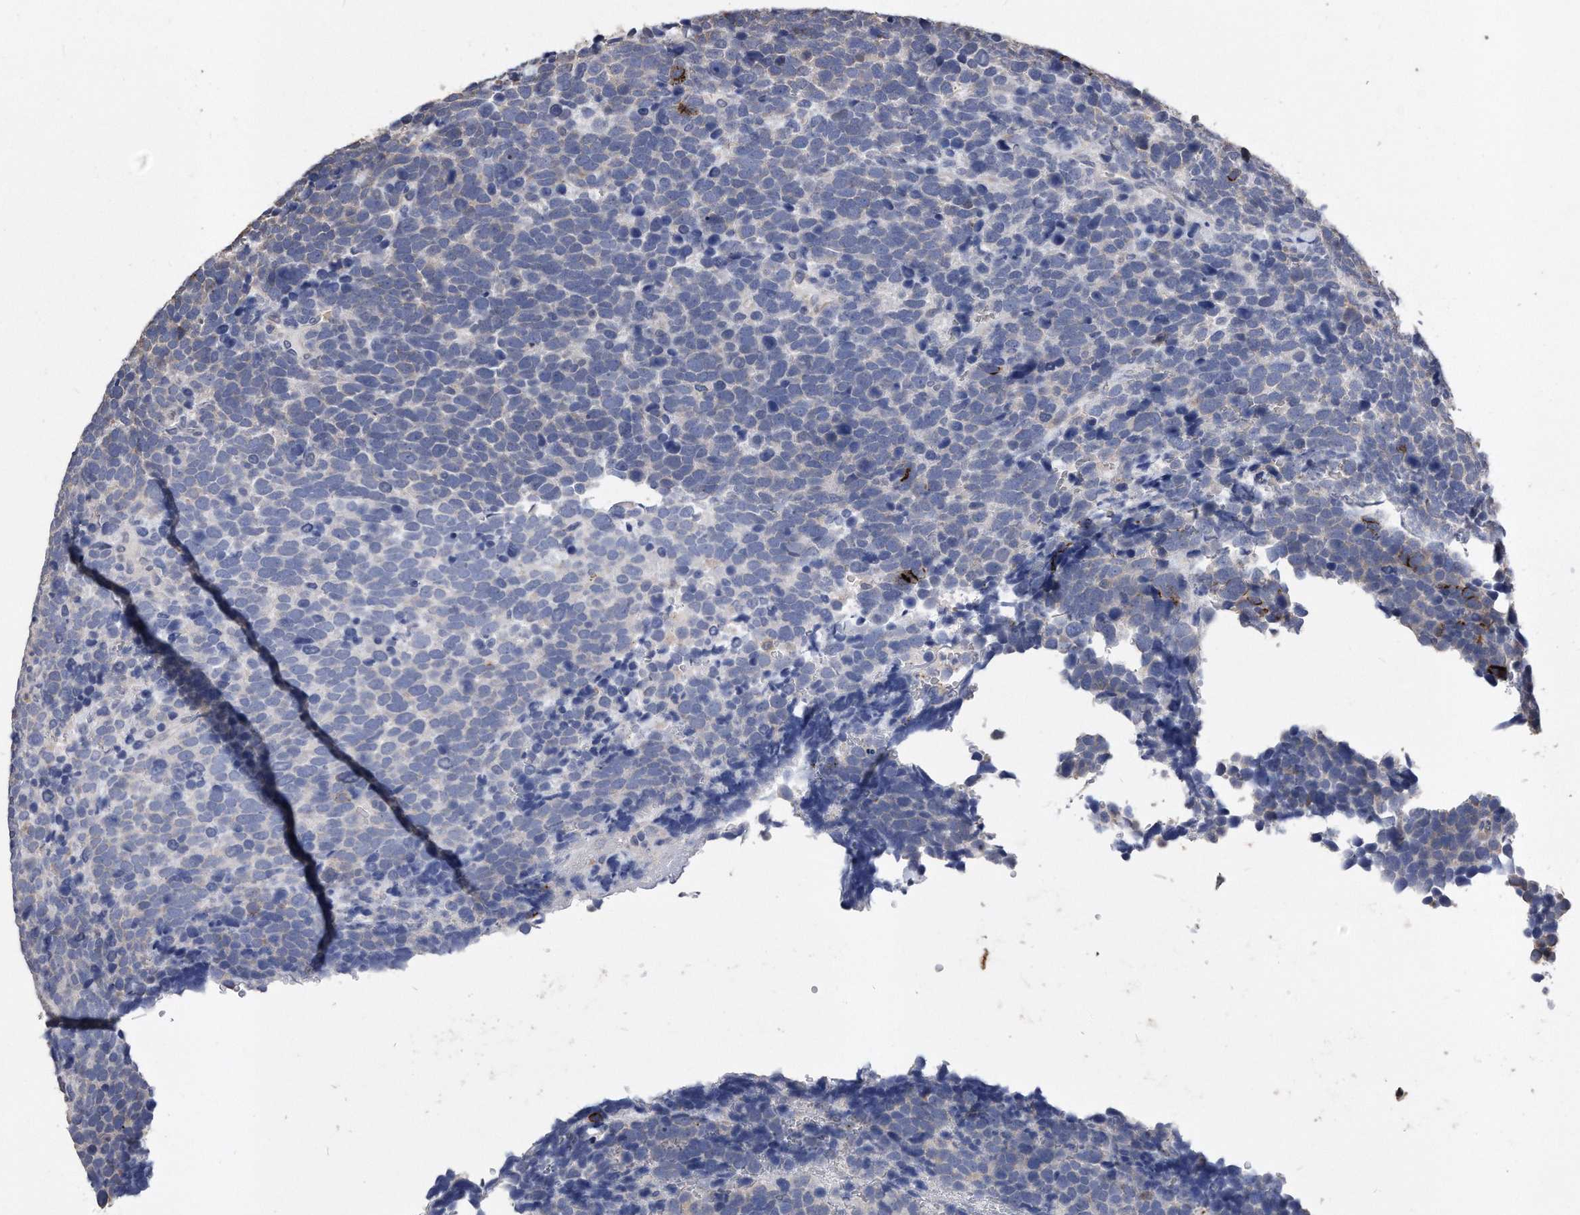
{"staining": {"intensity": "moderate", "quantity": "<25%", "location": "cytoplasmic/membranous"}, "tissue": "urothelial cancer", "cell_type": "Tumor cells", "image_type": "cancer", "snomed": [{"axis": "morphology", "description": "Urothelial carcinoma, High grade"}, {"axis": "topography", "description": "Urinary bladder"}], "caption": "Urothelial cancer stained with immunohistochemistry reveals moderate cytoplasmic/membranous staining in about <25% of tumor cells.", "gene": "IL20RA", "patient": {"sex": "female", "age": 82}}